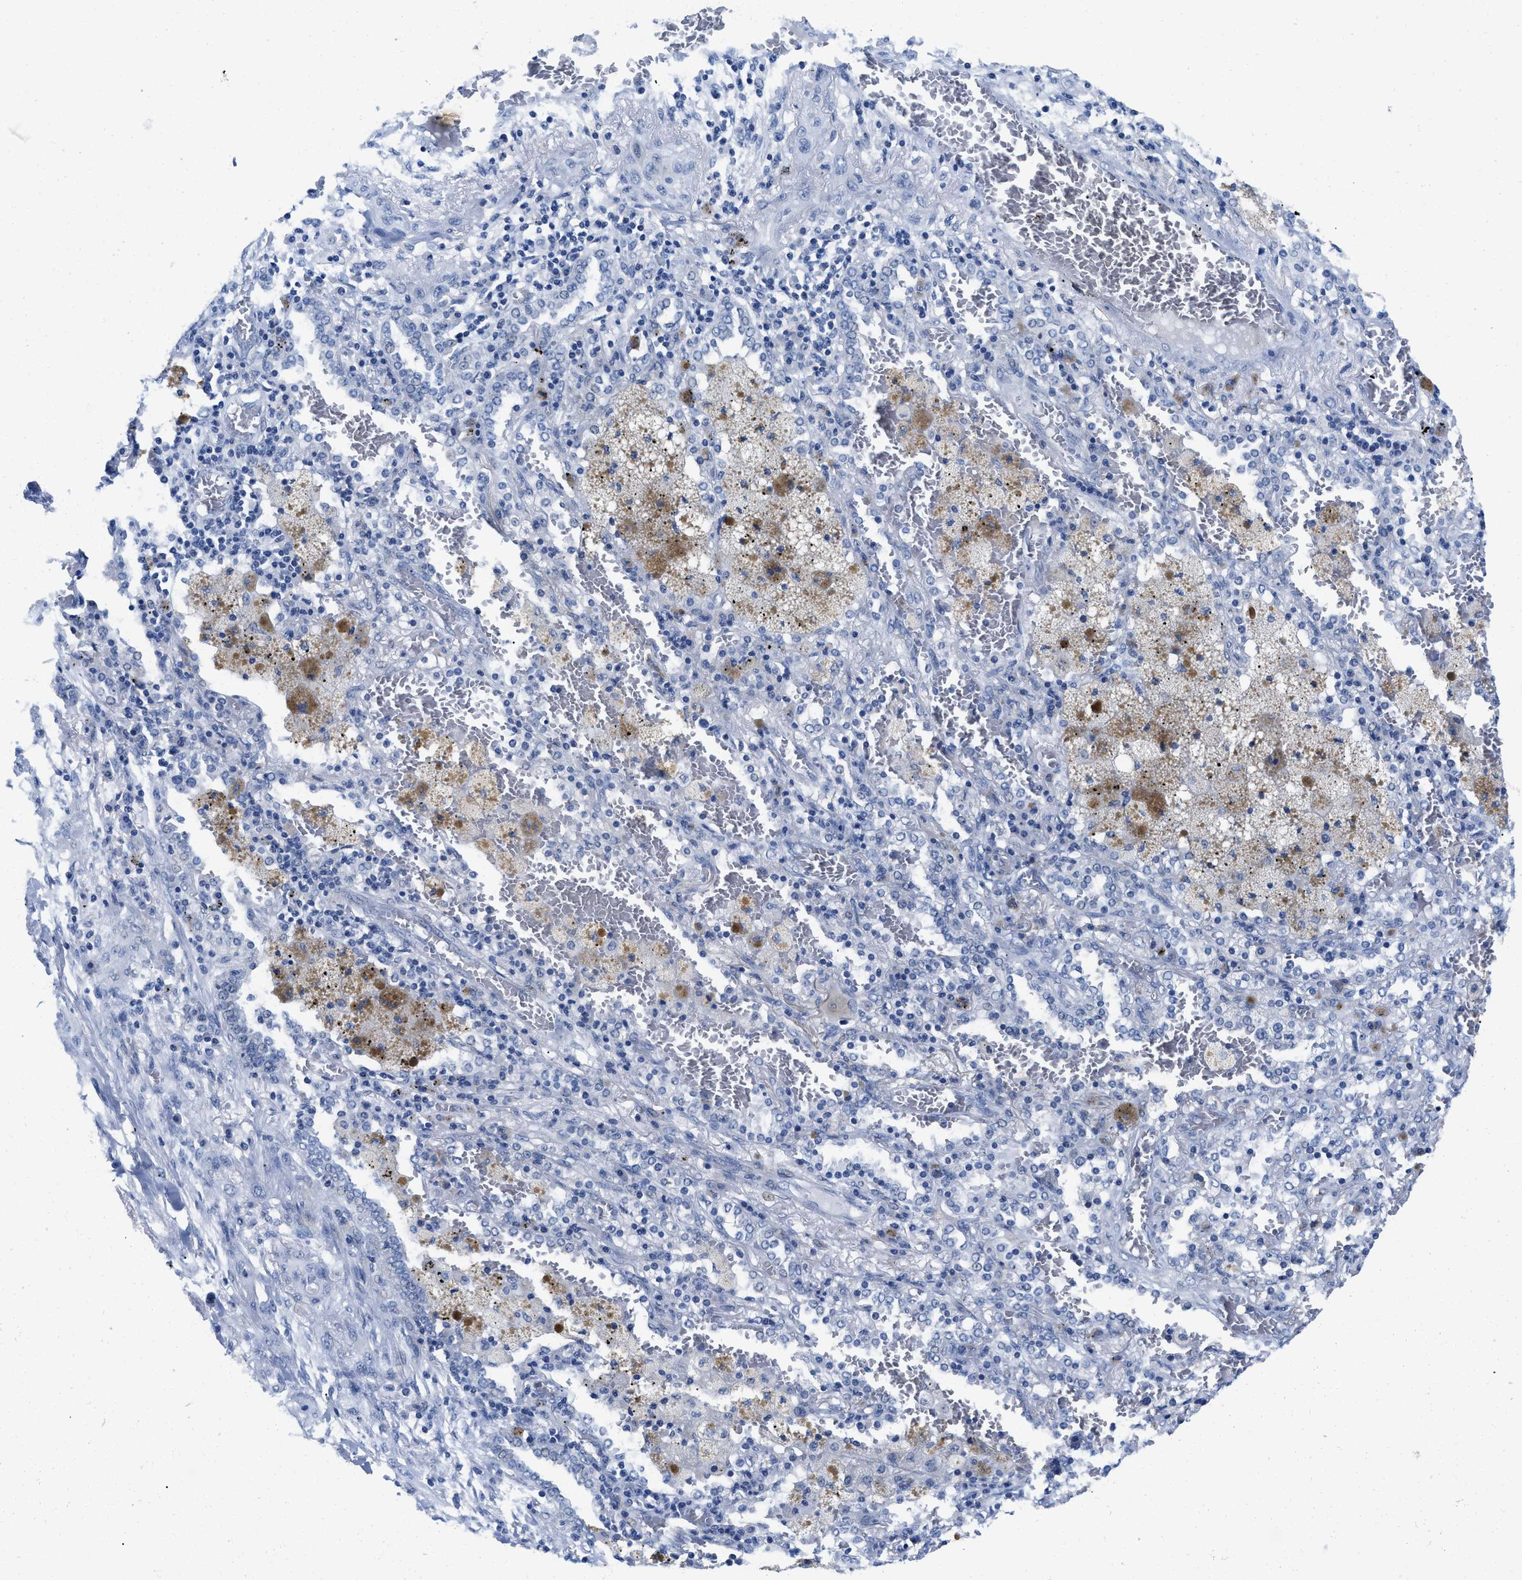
{"staining": {"intensity": "negative", "quantity": "none", "location": "none"}, "tissue": "lung cancer", "cell_type": "Tumor cells", "image_type": "cancer", "snomed": [{"axis": "morphology", "description": "Squamous cell carcinoma, NOS"}, {"axis": "topography", "description": "Lung"}], "caption": "Lung squamous cell carcinoma was stained to show a protein in brown. There is no significant positivity in tumor cells.", "gene": "PYY", "patient": {"sex": "female", "age": 47}}